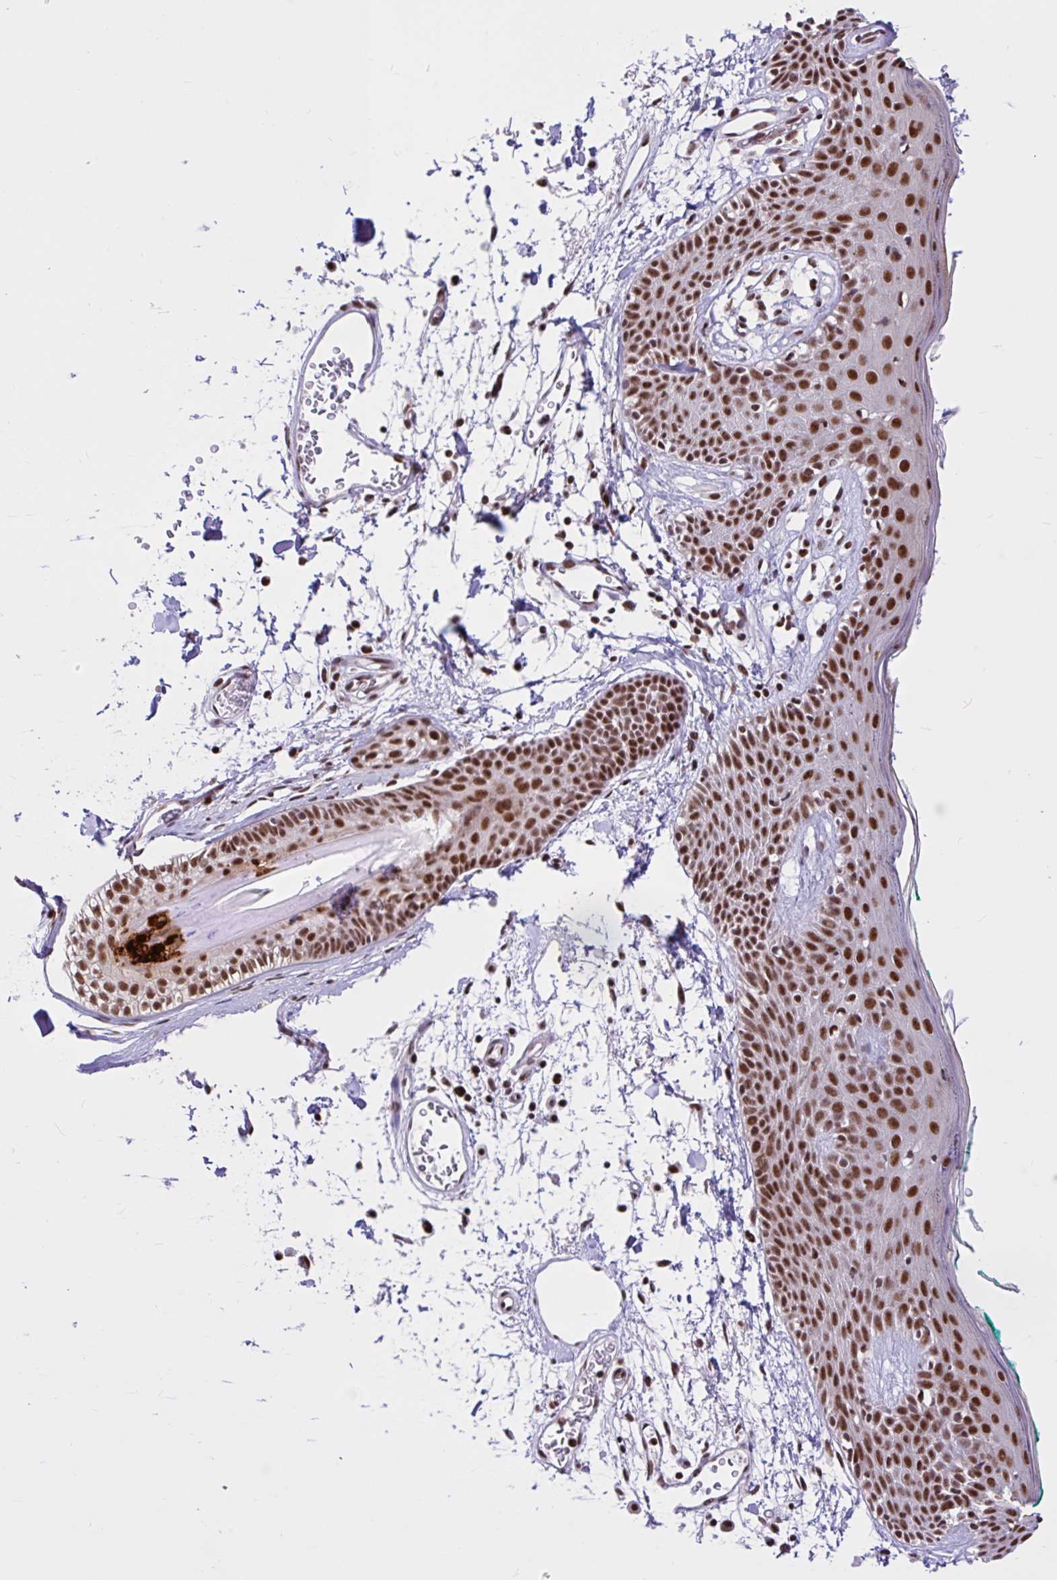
{"staining": {"intensity": "moderate", "quantity": ">75%", "location": "nuclear"}, "tissue": "skin", "cell_type": "Fibroblasts", "image_type": "normal", "snomed": [{"axis": "morphology", "description": "Normal tissue, NOS"}, {"axis": "topography", "description": "Skin"}], "caption": "Protein expression analysis of benign skin reveals moderate nuclear positivity in about >75% of fibroblasts. The staining is performed using DAB brown chromogen to label protein expression. The nuclei are counter-stained blue using hematoxylin.", "gene": "CCDC12", "patient": {"sex": "male", "age": 79}}